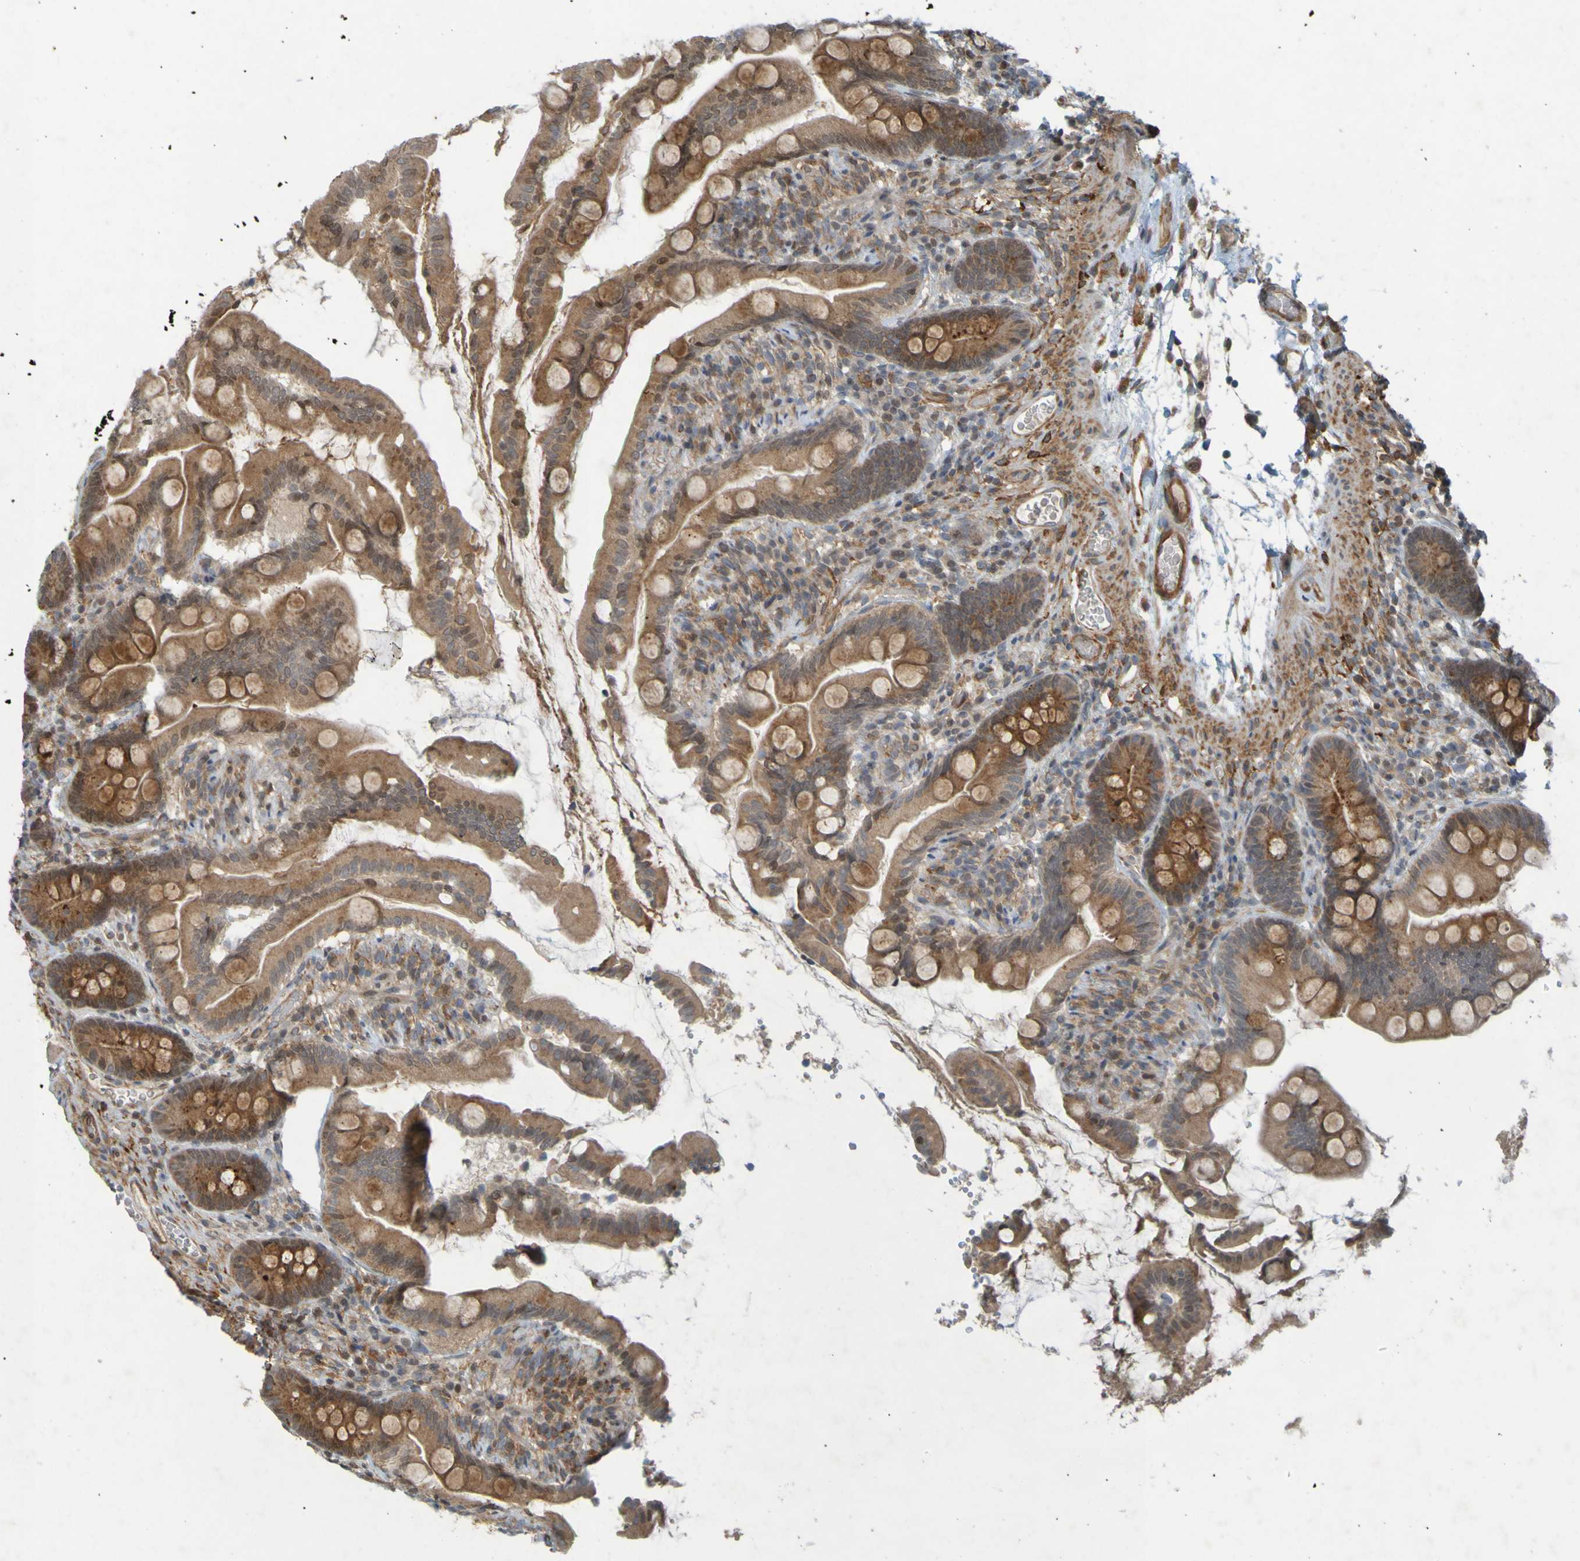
{"staining": {"intensity": "moderate", "quantity": ">75%", "location": "cytoplasmic/membranous"}, "tissue": "small intestine", "cell_type": "Glandular cells", "image_type": "normal", "snomed": [{"axis": "morphology", "description": "Normal tissue, NOS"}, {"axis": "topography", "description": "Small intestine"}], "caption": "Brown immunohistochemical staining in benign small intestine exhibits moderate cytoplasmic/membranous expression in approximately >75% of glandular cells.", "gene": "GUCY1A1", "patient": {"sex": "female", "age": 56}}